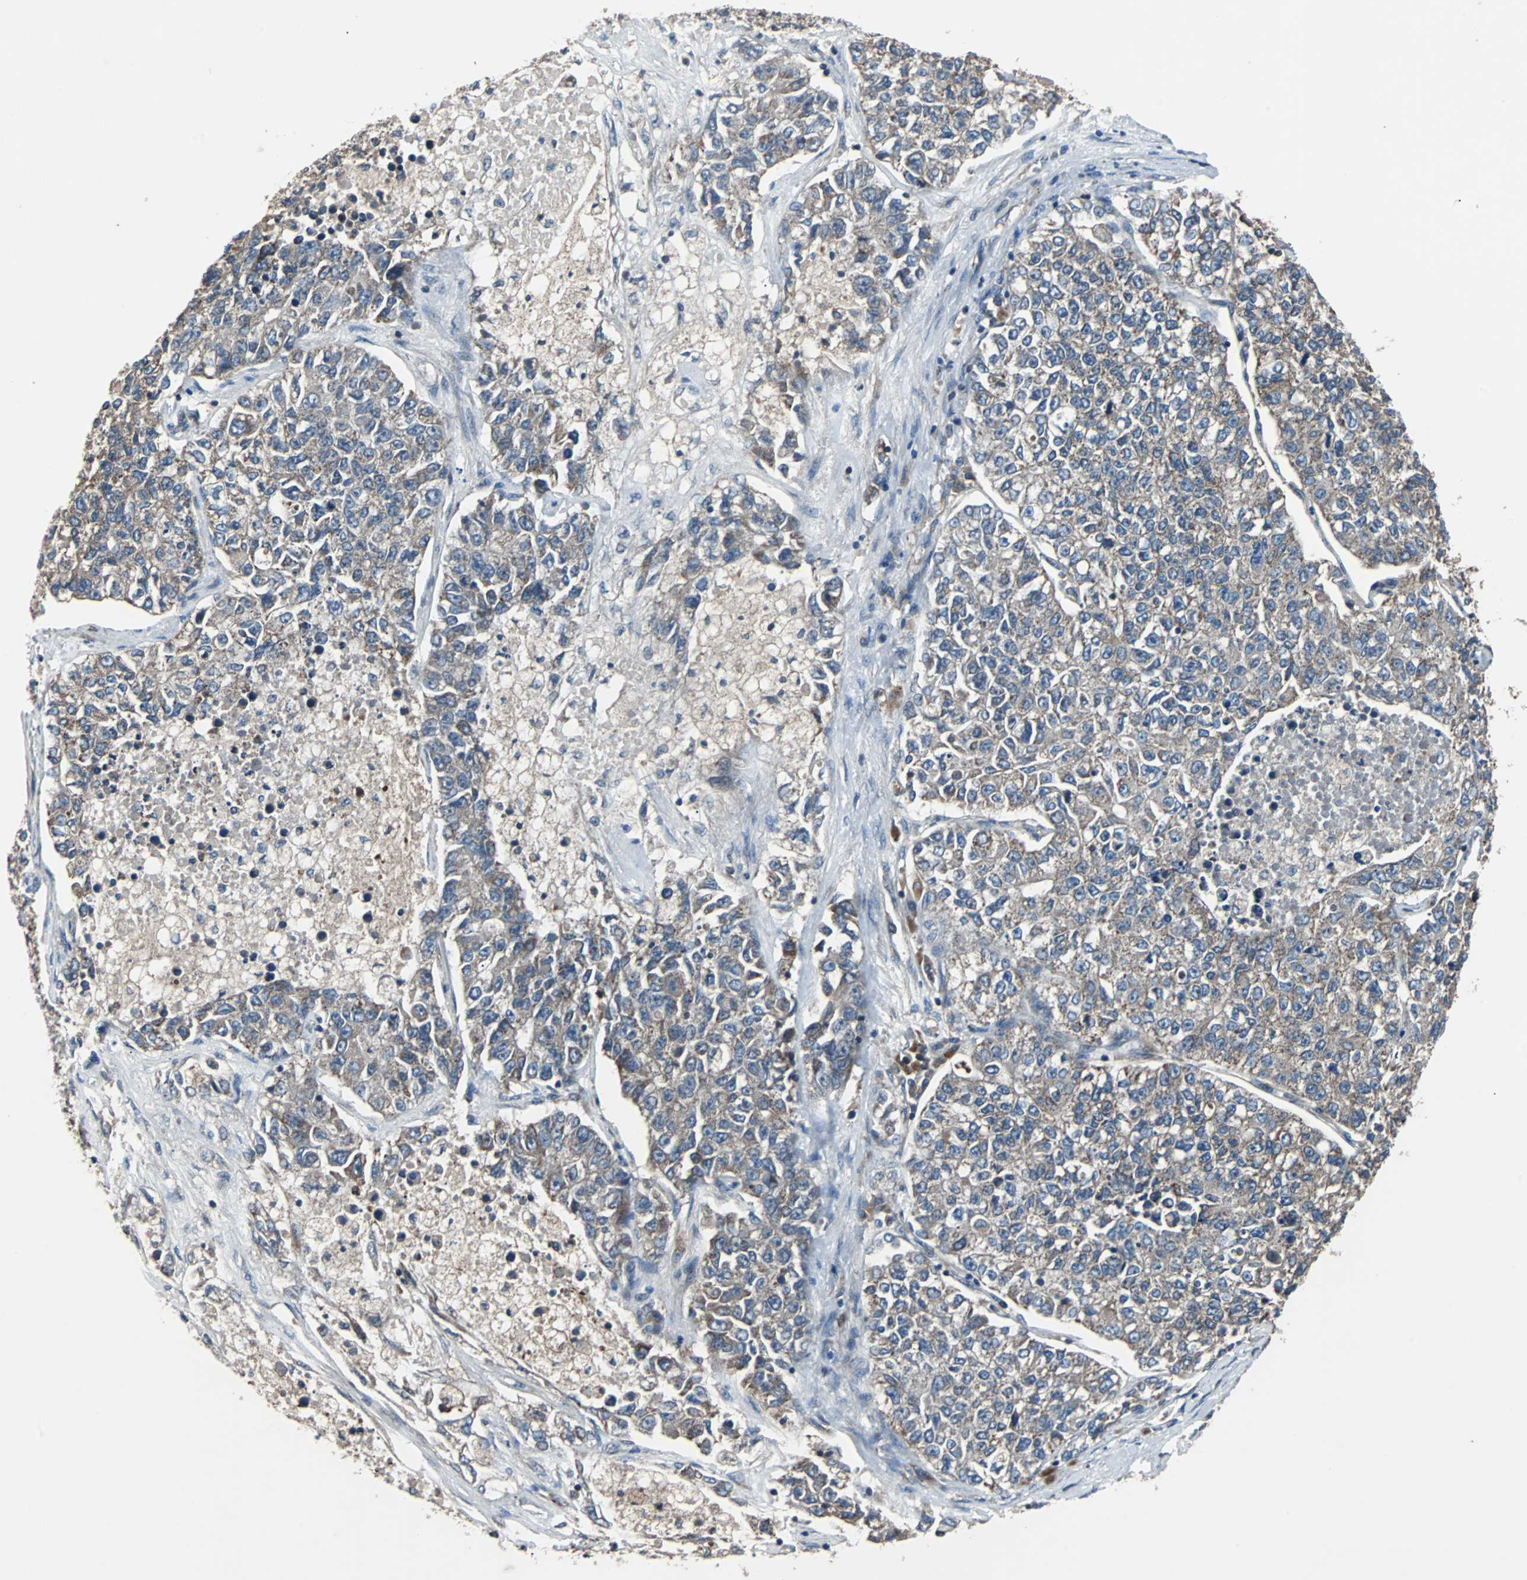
{"staining": {"intensity": "weak", "quantity": ">75%", "location": "cytoplasmic/membranous"}, "tissue": "lung cancer", "cell_type": "Tumor cells", "image_type": "cancer", "snomed": [{"axis": "morphology", "description": "Adenocarcinoma, NOS"}, {"axis": "topography", "description": "Lung"}], "caption": "High-magnification brightfield microscopy of lung adenocarcinoma stained with DAB (brown) and counterstained with hematoxylin (blue). tumor cells exhibit weak cytoplasmic/membranous positivity is present in about>75% of cells.", "gene": "ACTR3", "patient": {"sex": "male", "age": 49}}